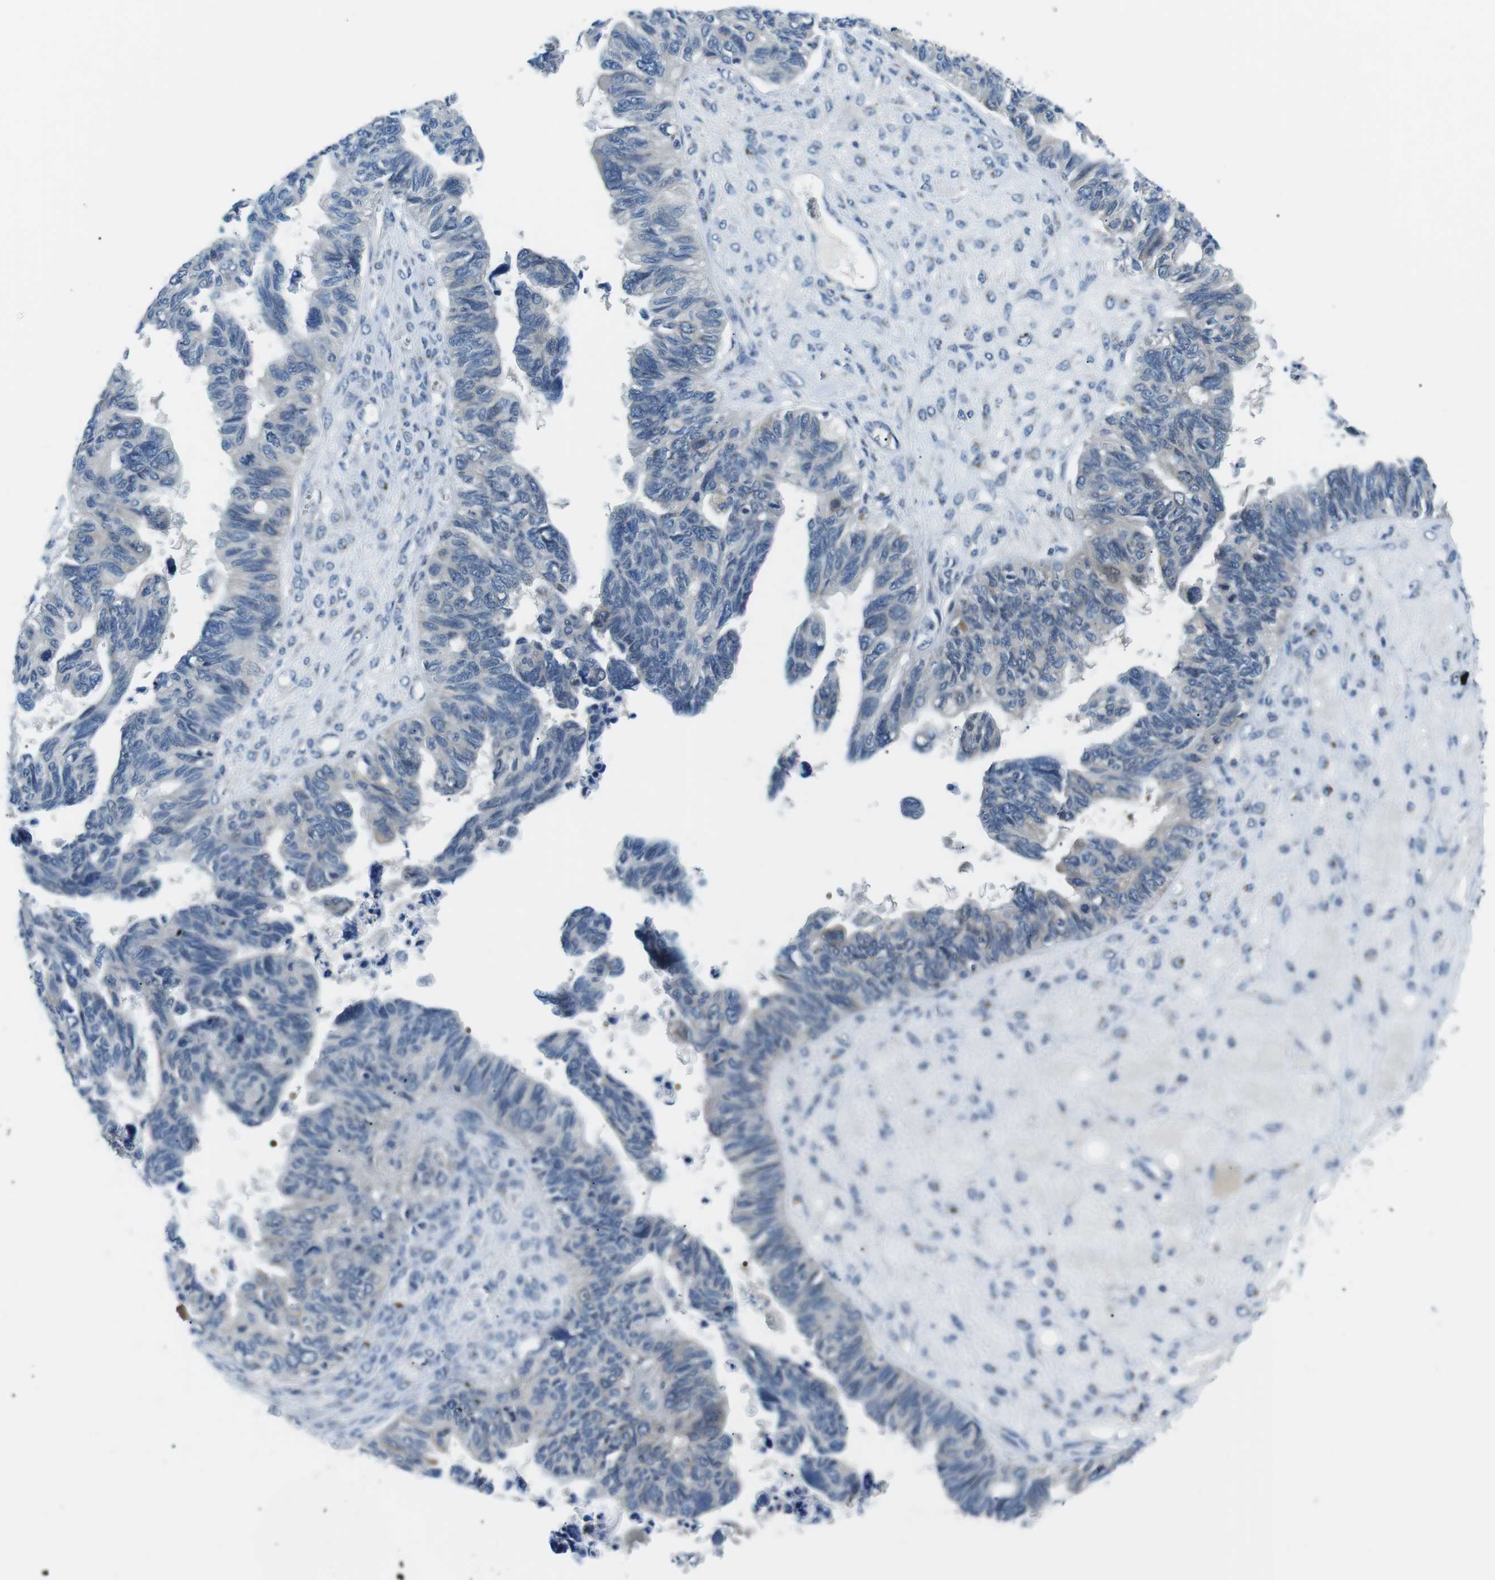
{"staining": {"intensity": "negative", "quantity": "none", "location": "none"}, "tissue": "ovarian cancer", "cell_type": "Tumor cells", "image_type": "cancer", "snomed": [{"axis": "morphology", "description": "Cystadenocarcinoma, serous, NOS"}, {"axis": "topography", "description": "Ovary"}], "caption": "An IHC histopathology image of serous cystadenocarcinoma (ovarian) is shown. There is no staining in tumor cells of serous cystadenocarcinoma (ovarian).", "gene": "WSCD1", "patient": {"sex": "female", "age": 79}}